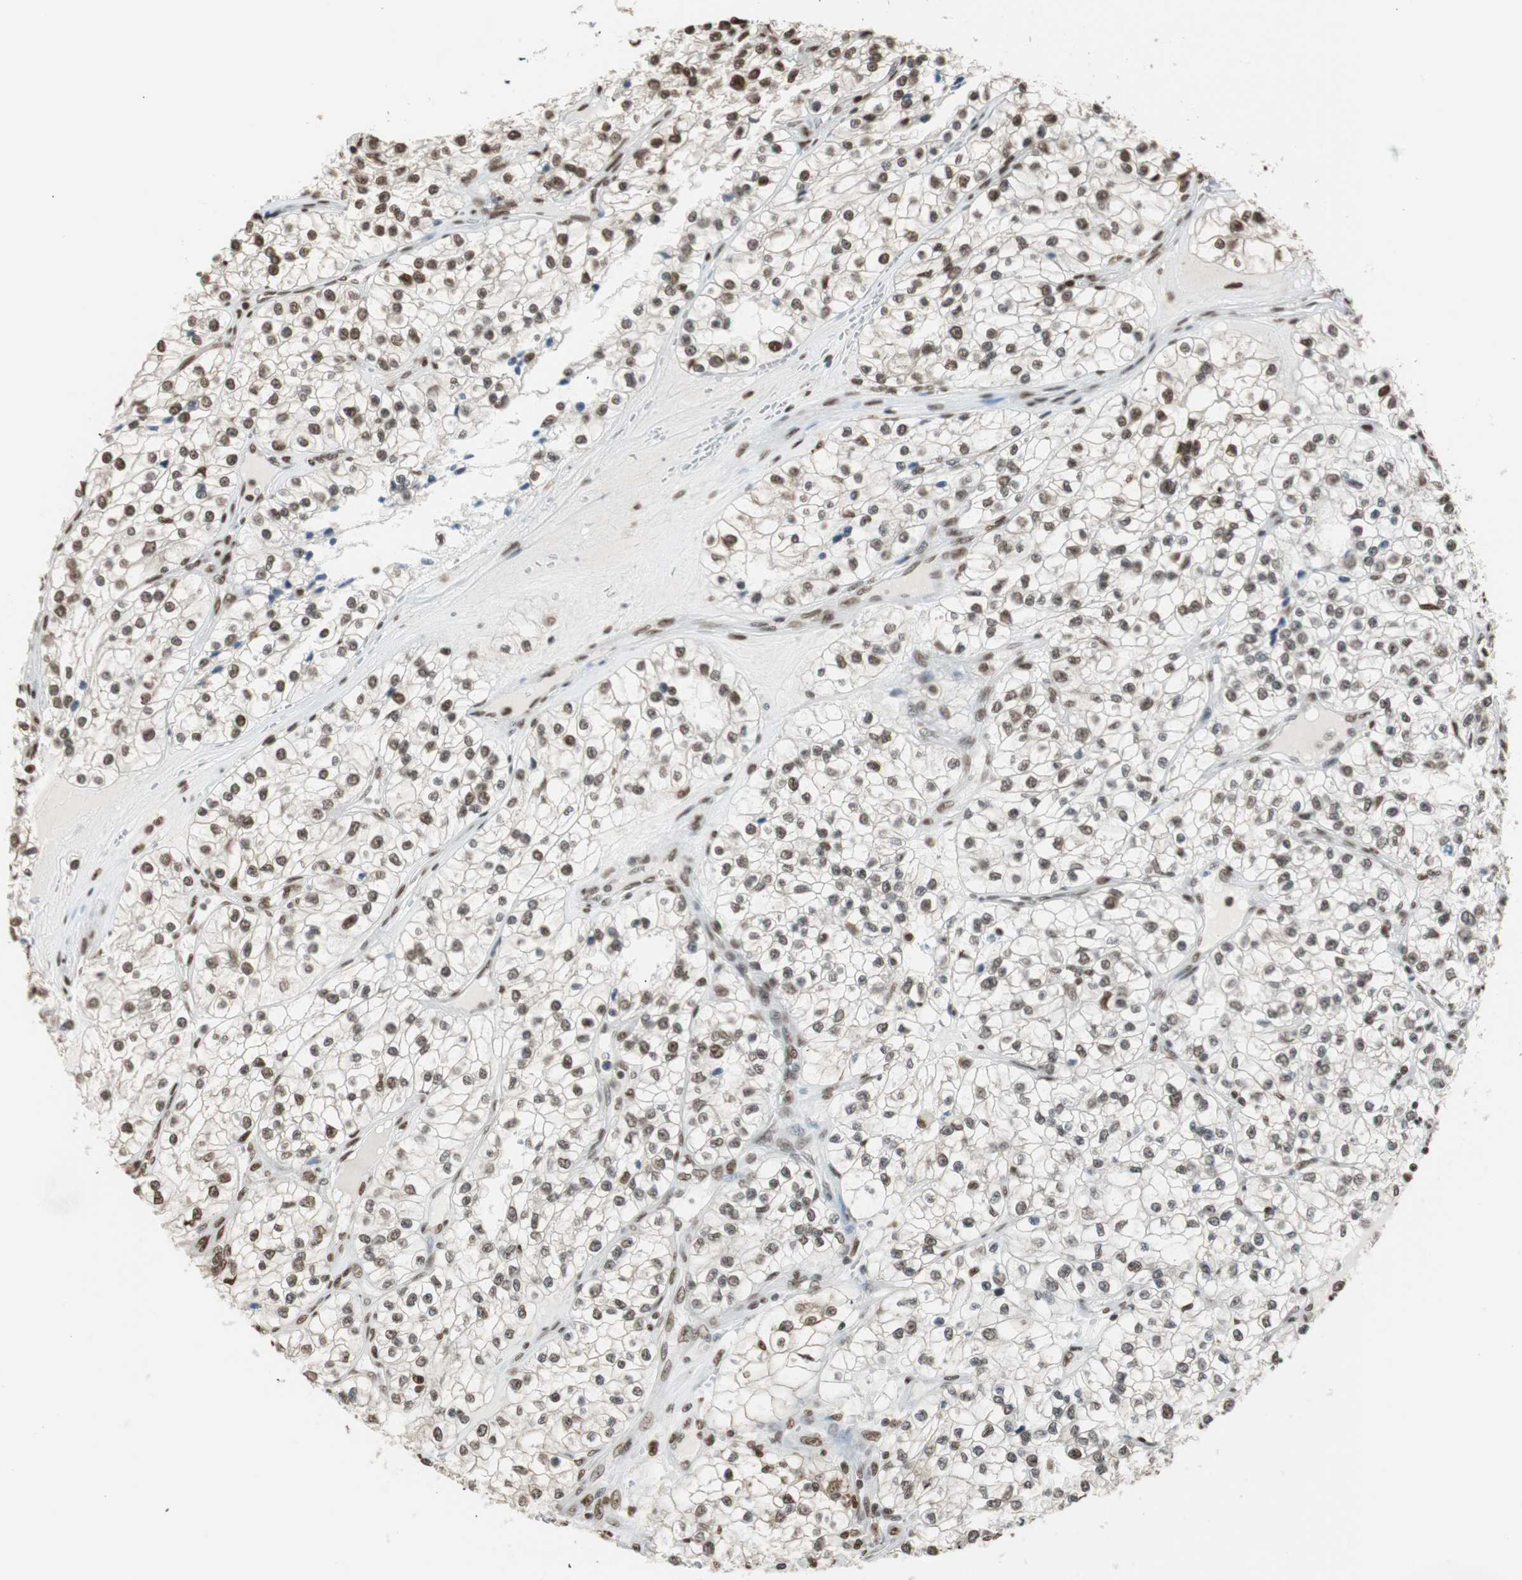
{"staining": {"intensity": "weak", "quantity": ">75%", "location": "nuclear"}, "tissue": "renal cancer", "cell_type": "Tumor cells", "image_type": "cancer", "snomed": [{"axis": "morphology", "description": "Adenocarcinoma, NOS"}, {"axis": "topography", "description": "Kidney"}], "caption": "An image of renal cancer (adenocarcinoma) stained for a protein exhibits weak nuclear brown staining in tumor cells.", "gene": "FANCG", "patient": {"sex": "female", "age": 57}}